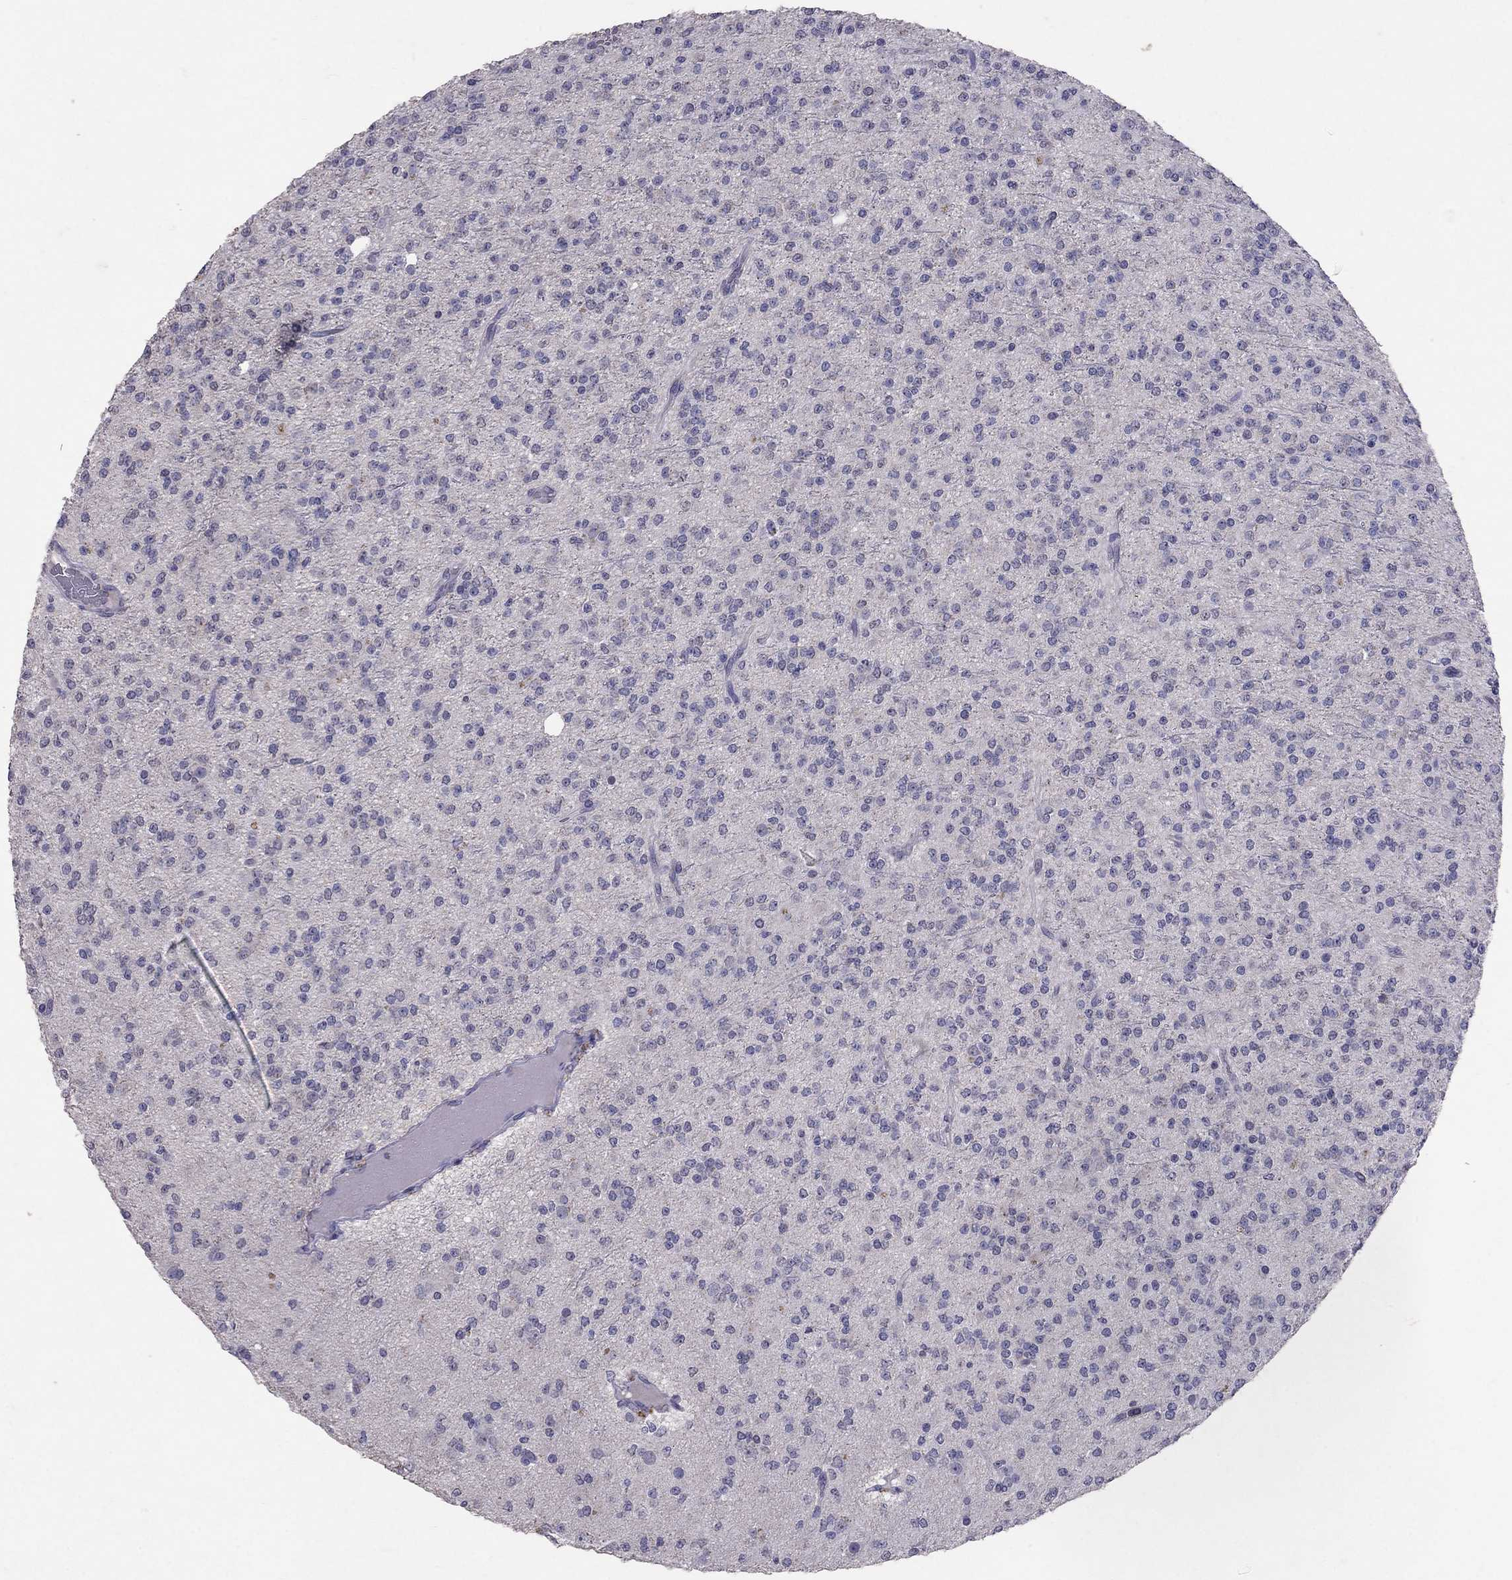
{"staining": {"intensity": "negative", "quantity": "none", "location": "none"}, "tissue": "glioma", "cell_type": "Tumor cells", "image_type": "cancer", "snomed": [{"axis": "morphology", "description": "Glioma, malignant, Low grade"}, {"axis": "topography", "description": "Brain"}], "caption": "Tumor cells are negative for protein expression in human glioma.", "gene": "FST", "patient": {"sex": "male", "age": 27}}